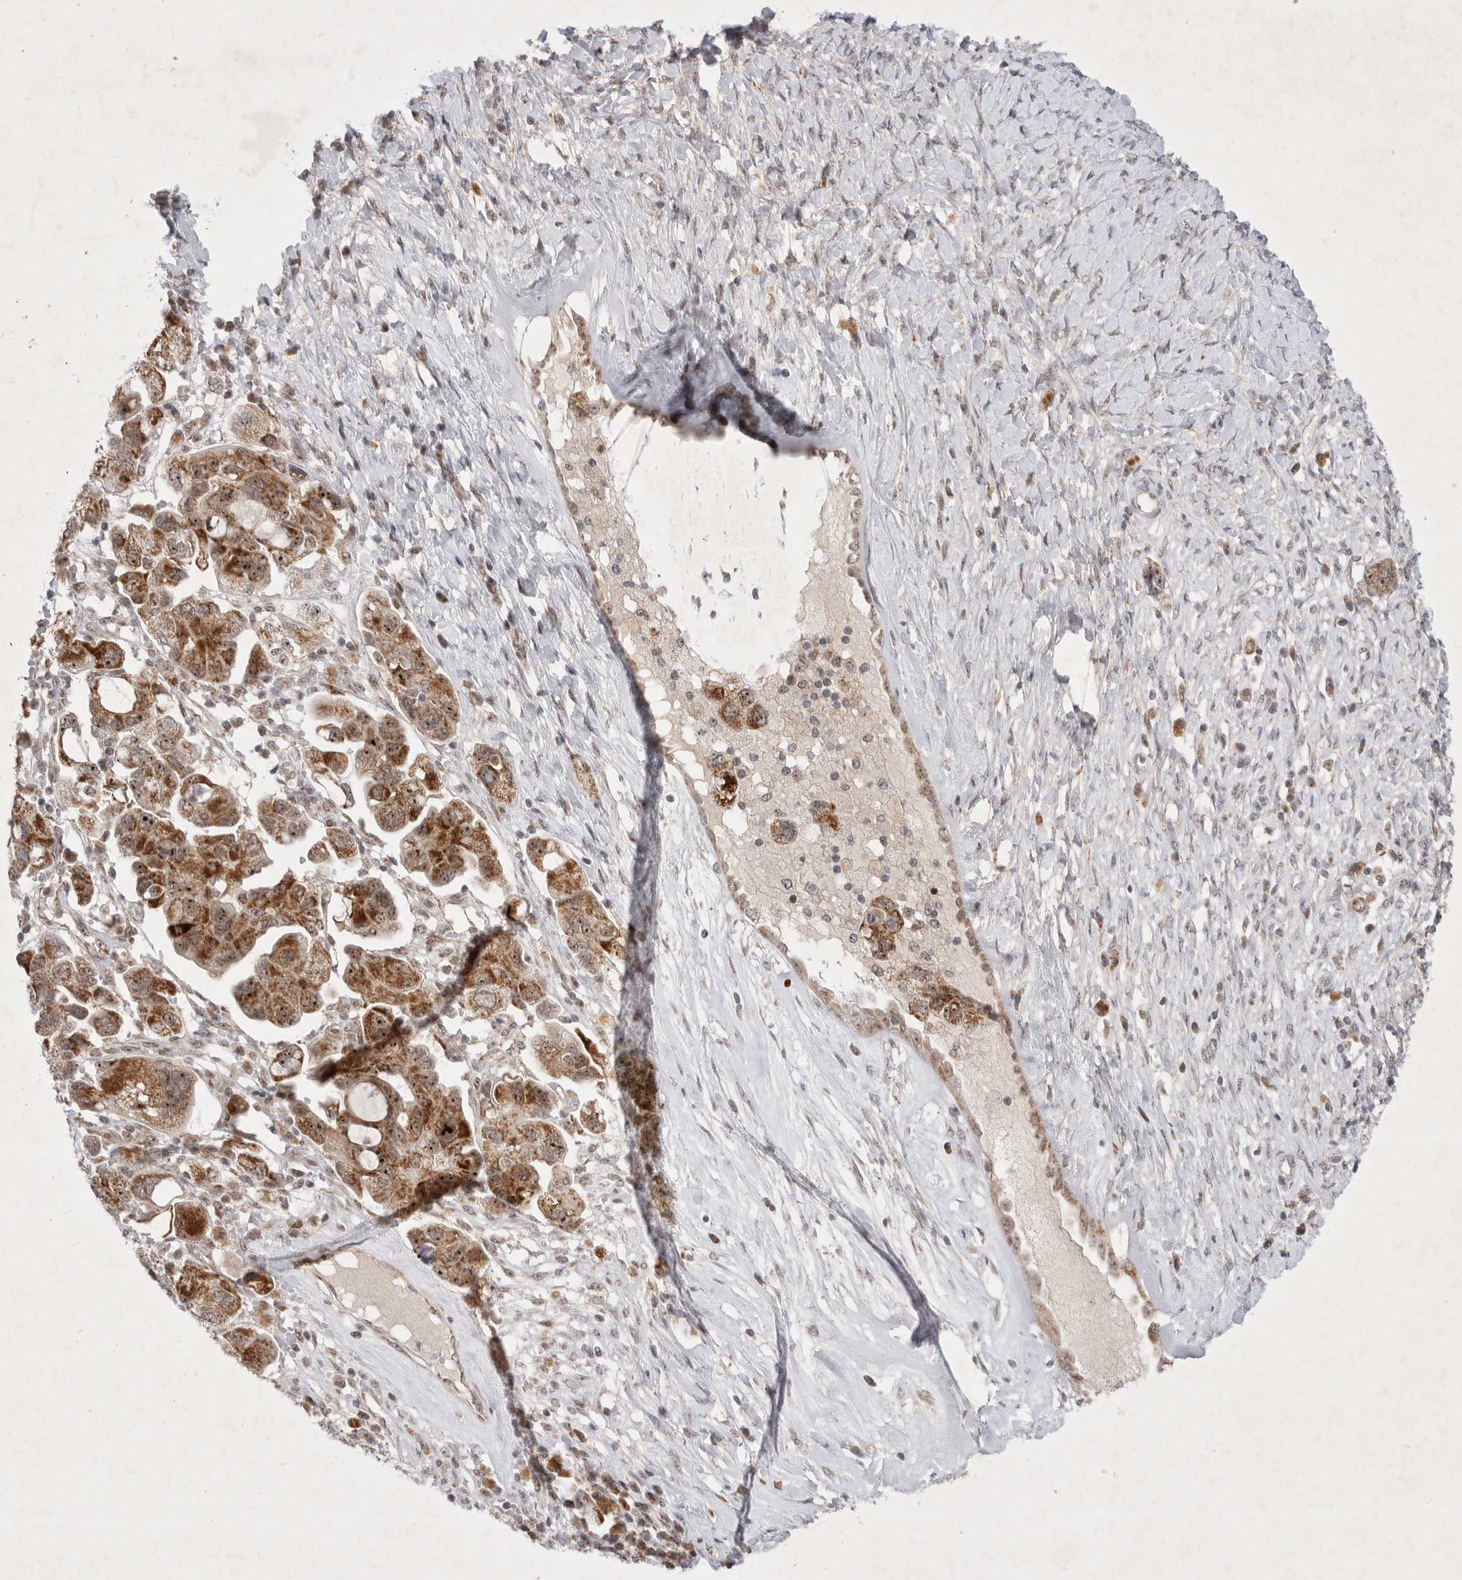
{"staining": {"intensity": "moderate", "quantity": ">75%", "location": "cytoplasmic/membranous,nuclear"}, "tissue": "ovarian cancer", "cell_type": "Tumor cells", "image_type": "cancer", "snomed": [{"axis": "morphology", "description": "Carcinoma, NOS"}, {"axis": "morphology", "description": "Cystadenocarcinoma, serous, NOS"}, {"axis": "topography", "description": "Ovary"}], "caption": "Immunohistochemistry (IHC) photomicrograph of neoplastic tissue: carcinoma (ovarian) stained using IHC displays medium levels of moderate protein expression localized specifically in the cytoplasmic/membranous and nuclear of tumor cells, appearing as a cytoplasmic/membranous and nuclear brown color.", "gene": "MRPL37", "patient": {"sex": "female", "age": 69}}